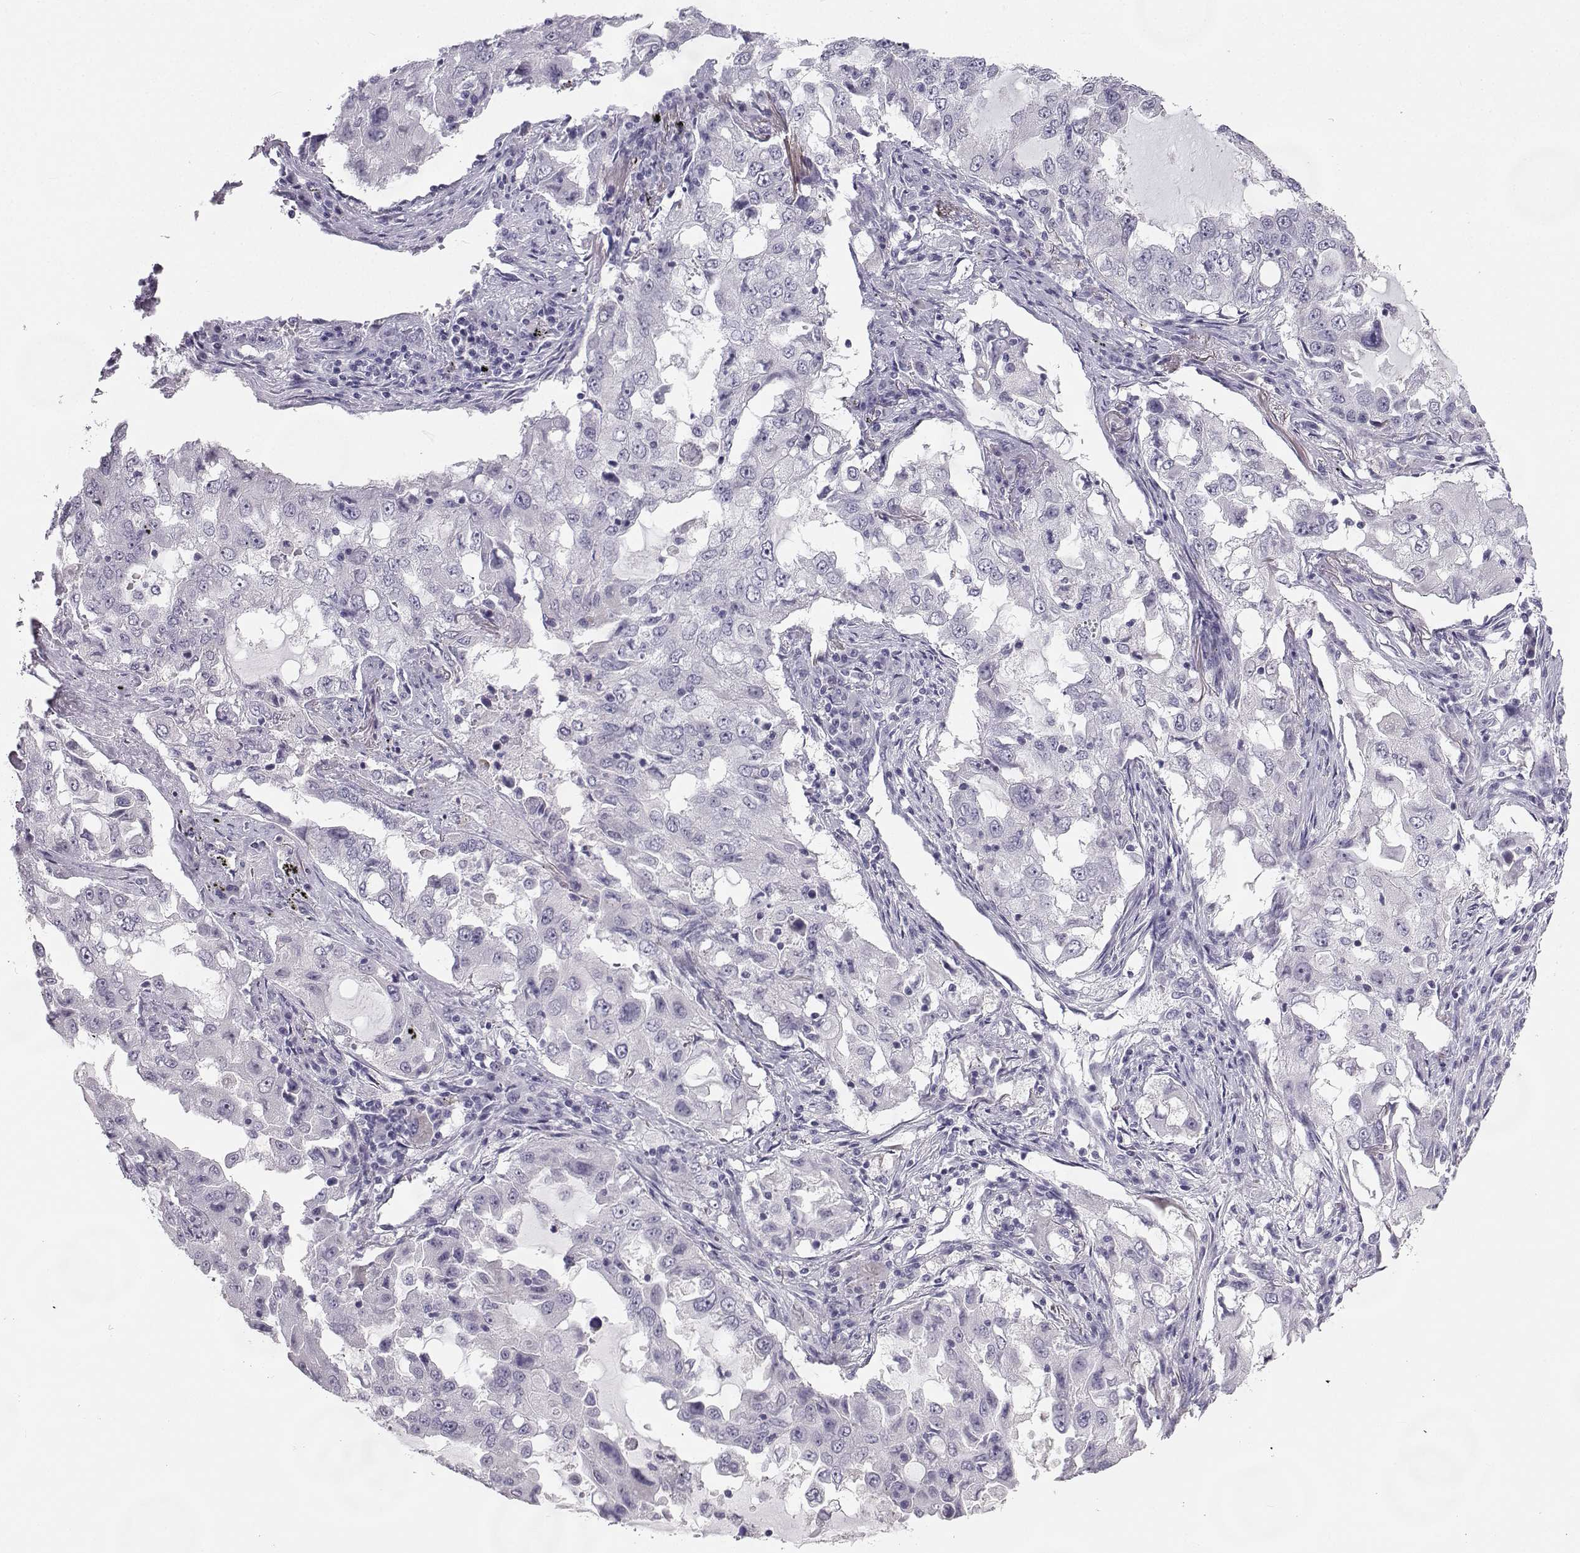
{"staining": {"intensity": "negative", "quantity": "none", "location": "none"}, "tissue": "lung cancer", "cell_type": "Tumor cells", "image_type": "cancer", "snomed": [{"axis": "morphology", "description": "Adenocarcinoma, NOS"}, {"axis": "topography", "description": "Lung"}], "caption": "Immunohistochemistry image of neoplastic tissue: adenocarcinoma (lung) stained with DAB (3,3'-diaminobenzidine) shows no significant protein expression in tumor cells. The staining was performed using DAB (3,3'-diaminobenzidine) to visualize the protein expression in brown, while the nuclei were stained in blue with hematoxylin (Magnification: 20x).", "gene": "SYCE1", "patient": {"sex": "female", "age": 61}}